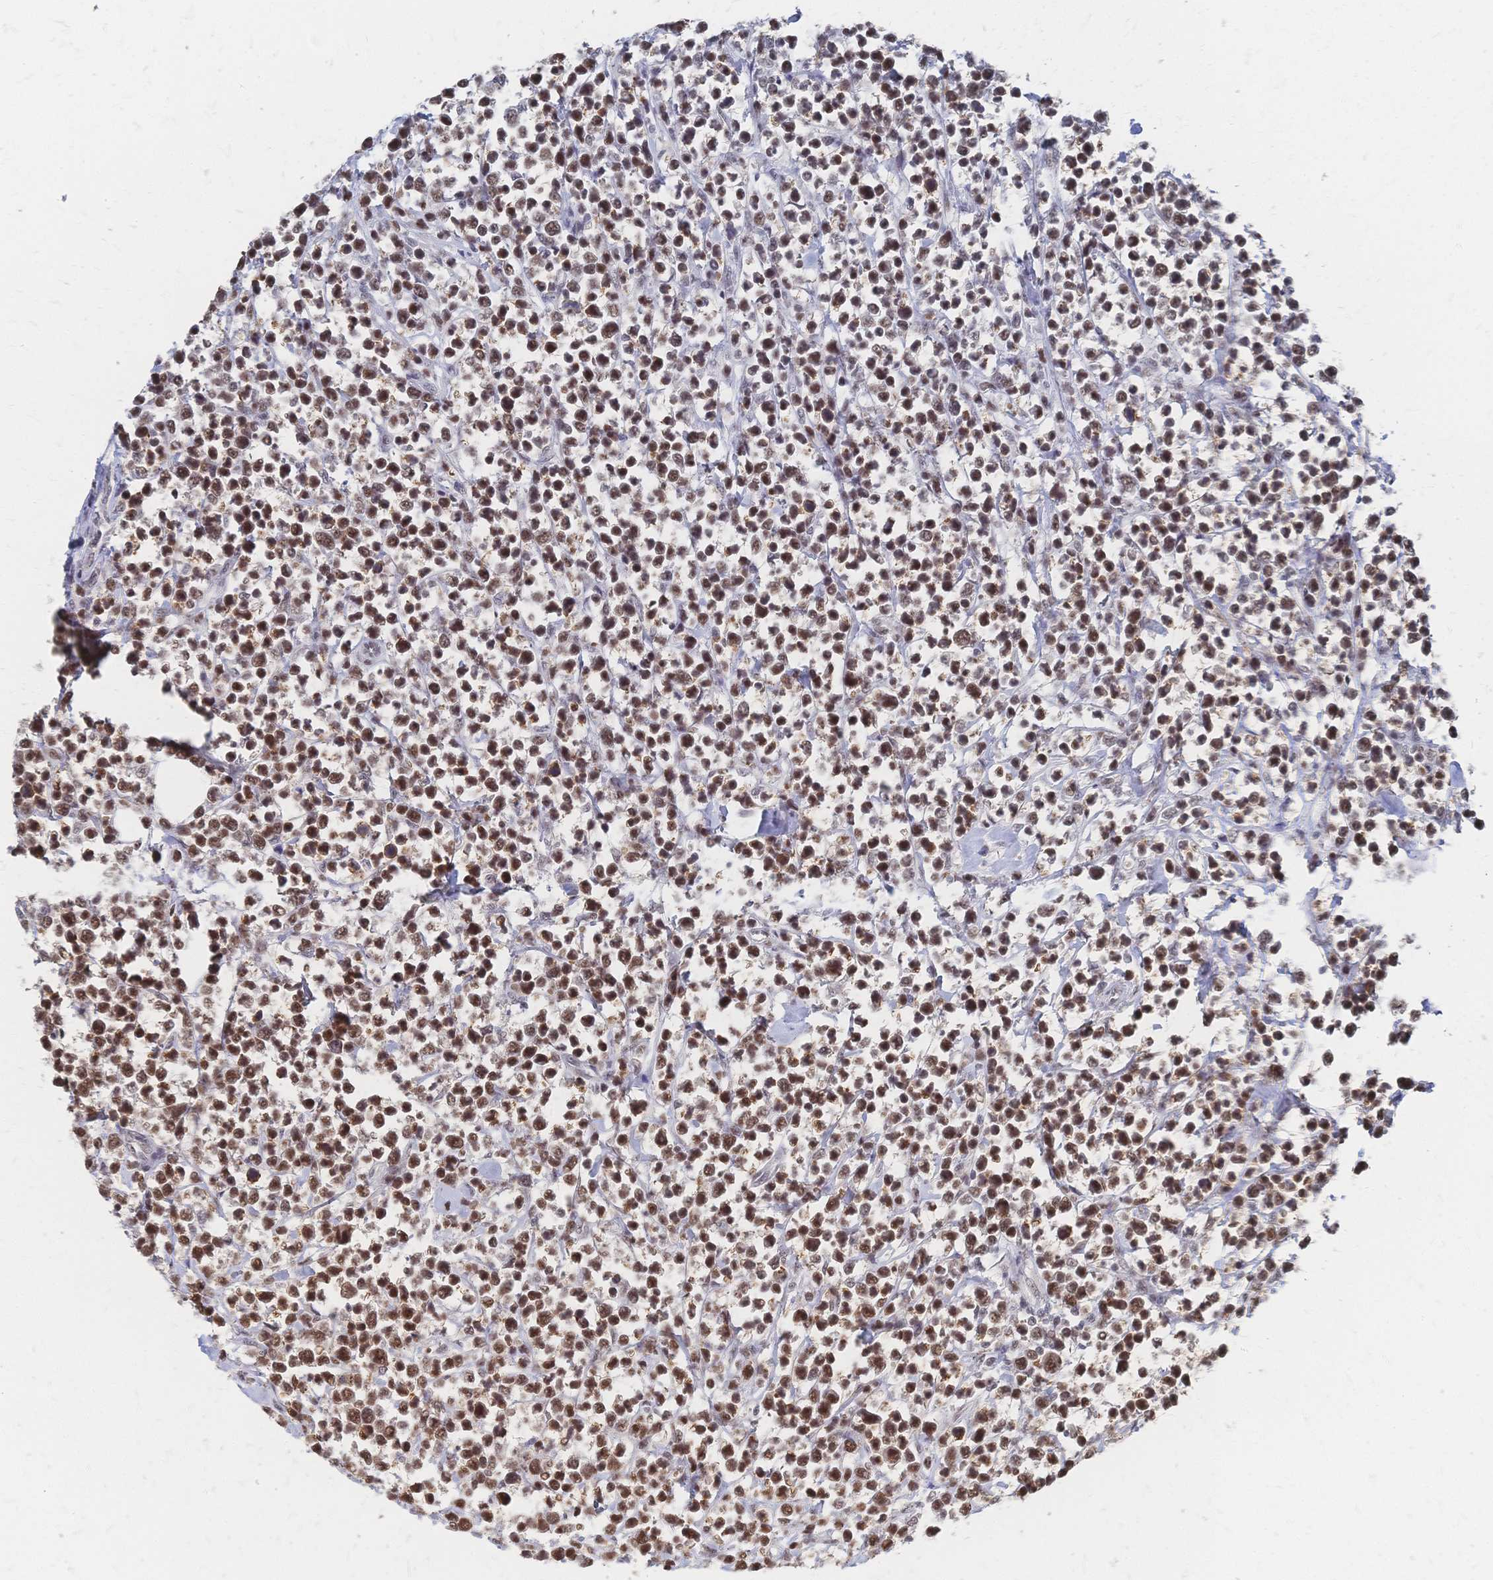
{"staining": {"intensity": "moderate", "quantity": ">75%", "location": "nuclear"}, "tissue": "lymphoma", "cell_type": "Tumor cells", "image_type": "cancer", "snomed": [{"axis": "morphology", "description": "Malignant lymphoma, non-Hodgkin's type, High grade"}, {"axis": "topography", "description": "Soft tissue"}], "caption": "IHC (DAB) staining of human malignant lymphoma, non-Hodgkin's type (high-grade) displays moderate nuclear protein expression in approximately >75% of tumor cells.", "gene": "NELFA", "patient": {"sex": "female", "age": 56}}